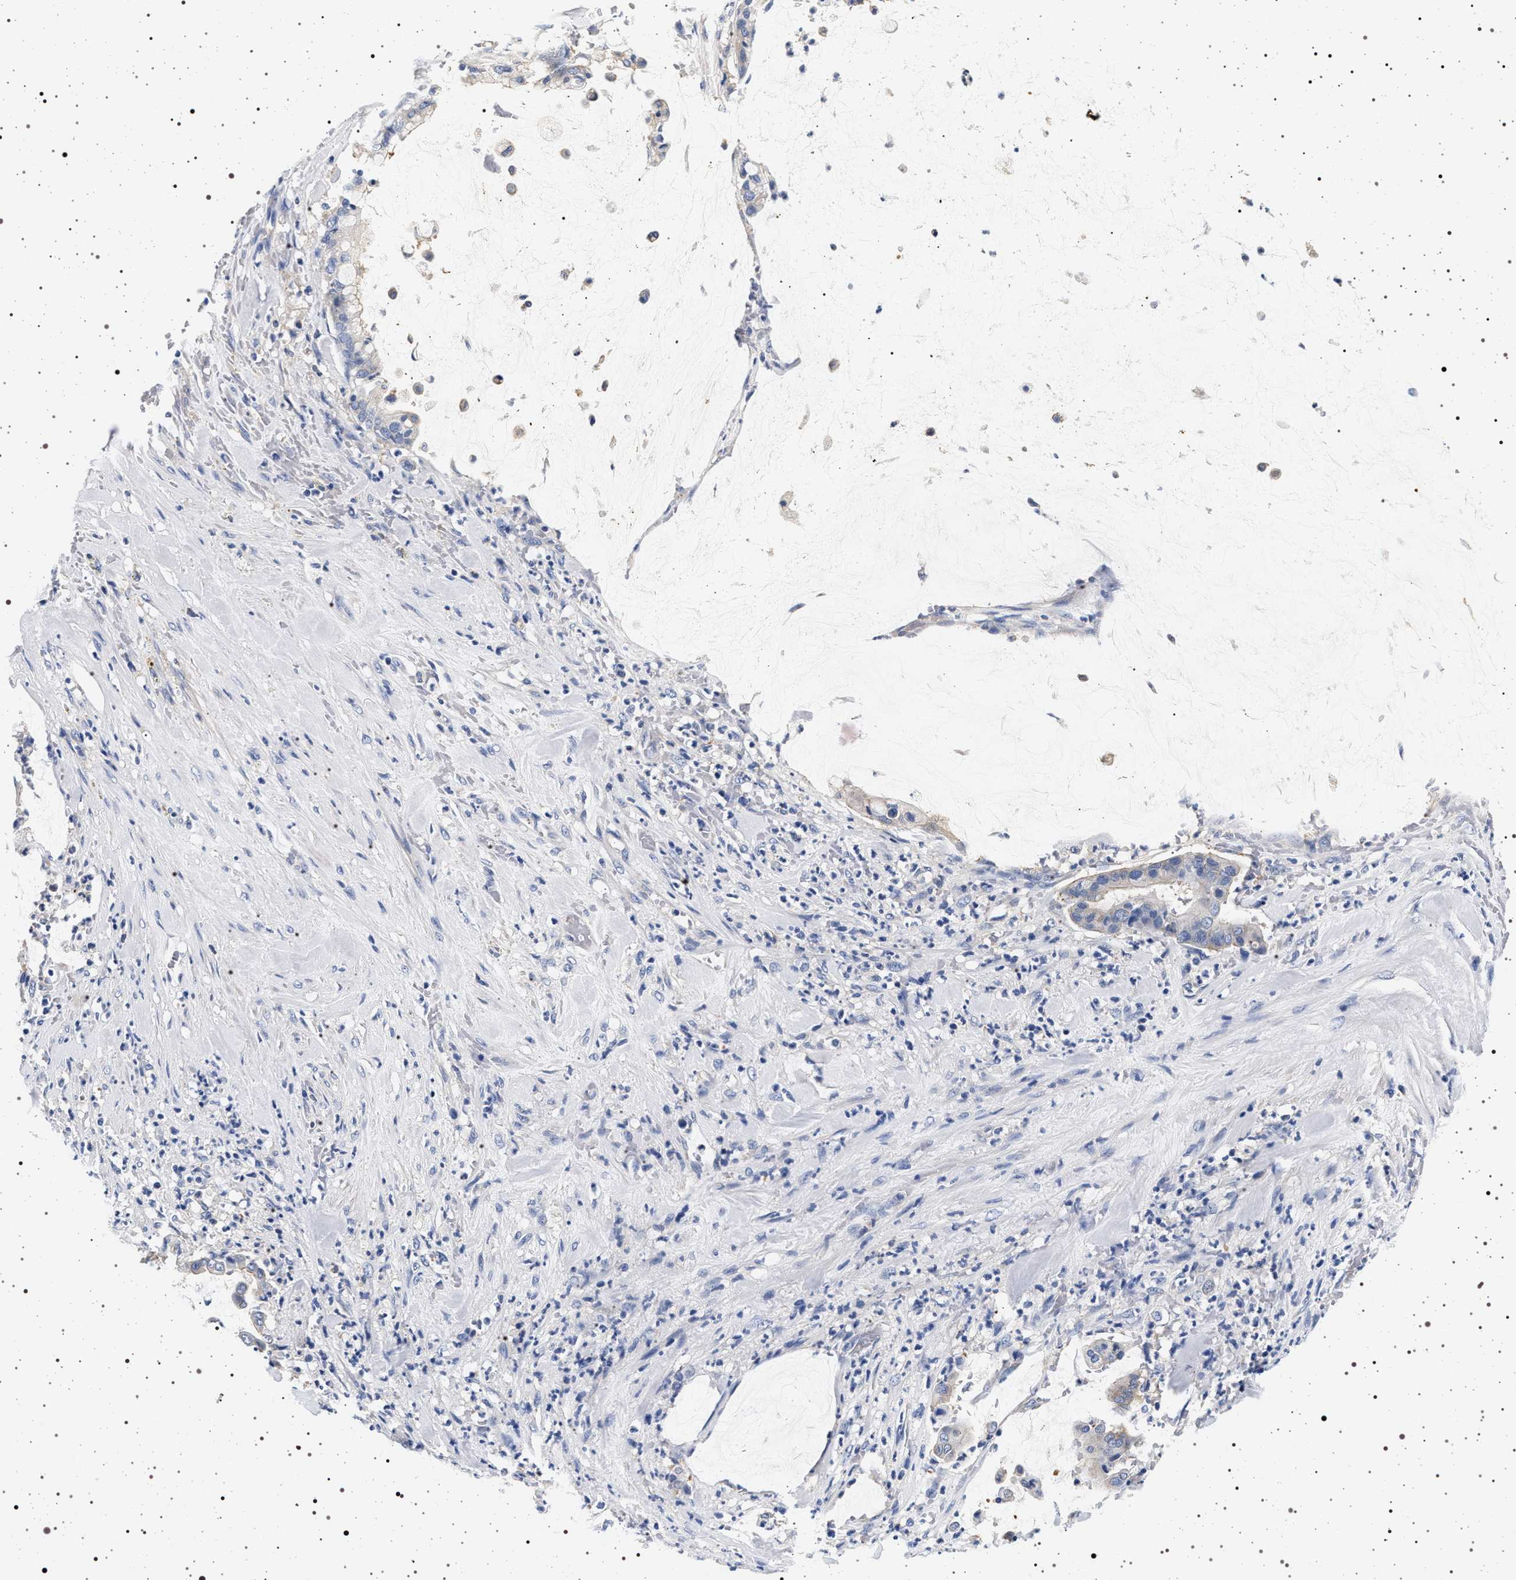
{"staining": {"intensity": "negative", "quantity": "none", "location": "none"}, "tissue": "pancreatic cancer", "cell_type": "Tumor cells", "image_type": "cancer", "snomed": [{"axis": "morphology", "description": "Adenocarcinoma, NOS"}, {"axis": "topography", "description": "Pancreas"}], "caption": "A high-resolution micrograph shows IHC staining of pancreatic cancer, which reveals no significant expression in tumor cells.", "gene": "HSD17B1", "patient": {"sex": "male", "age": 41}}